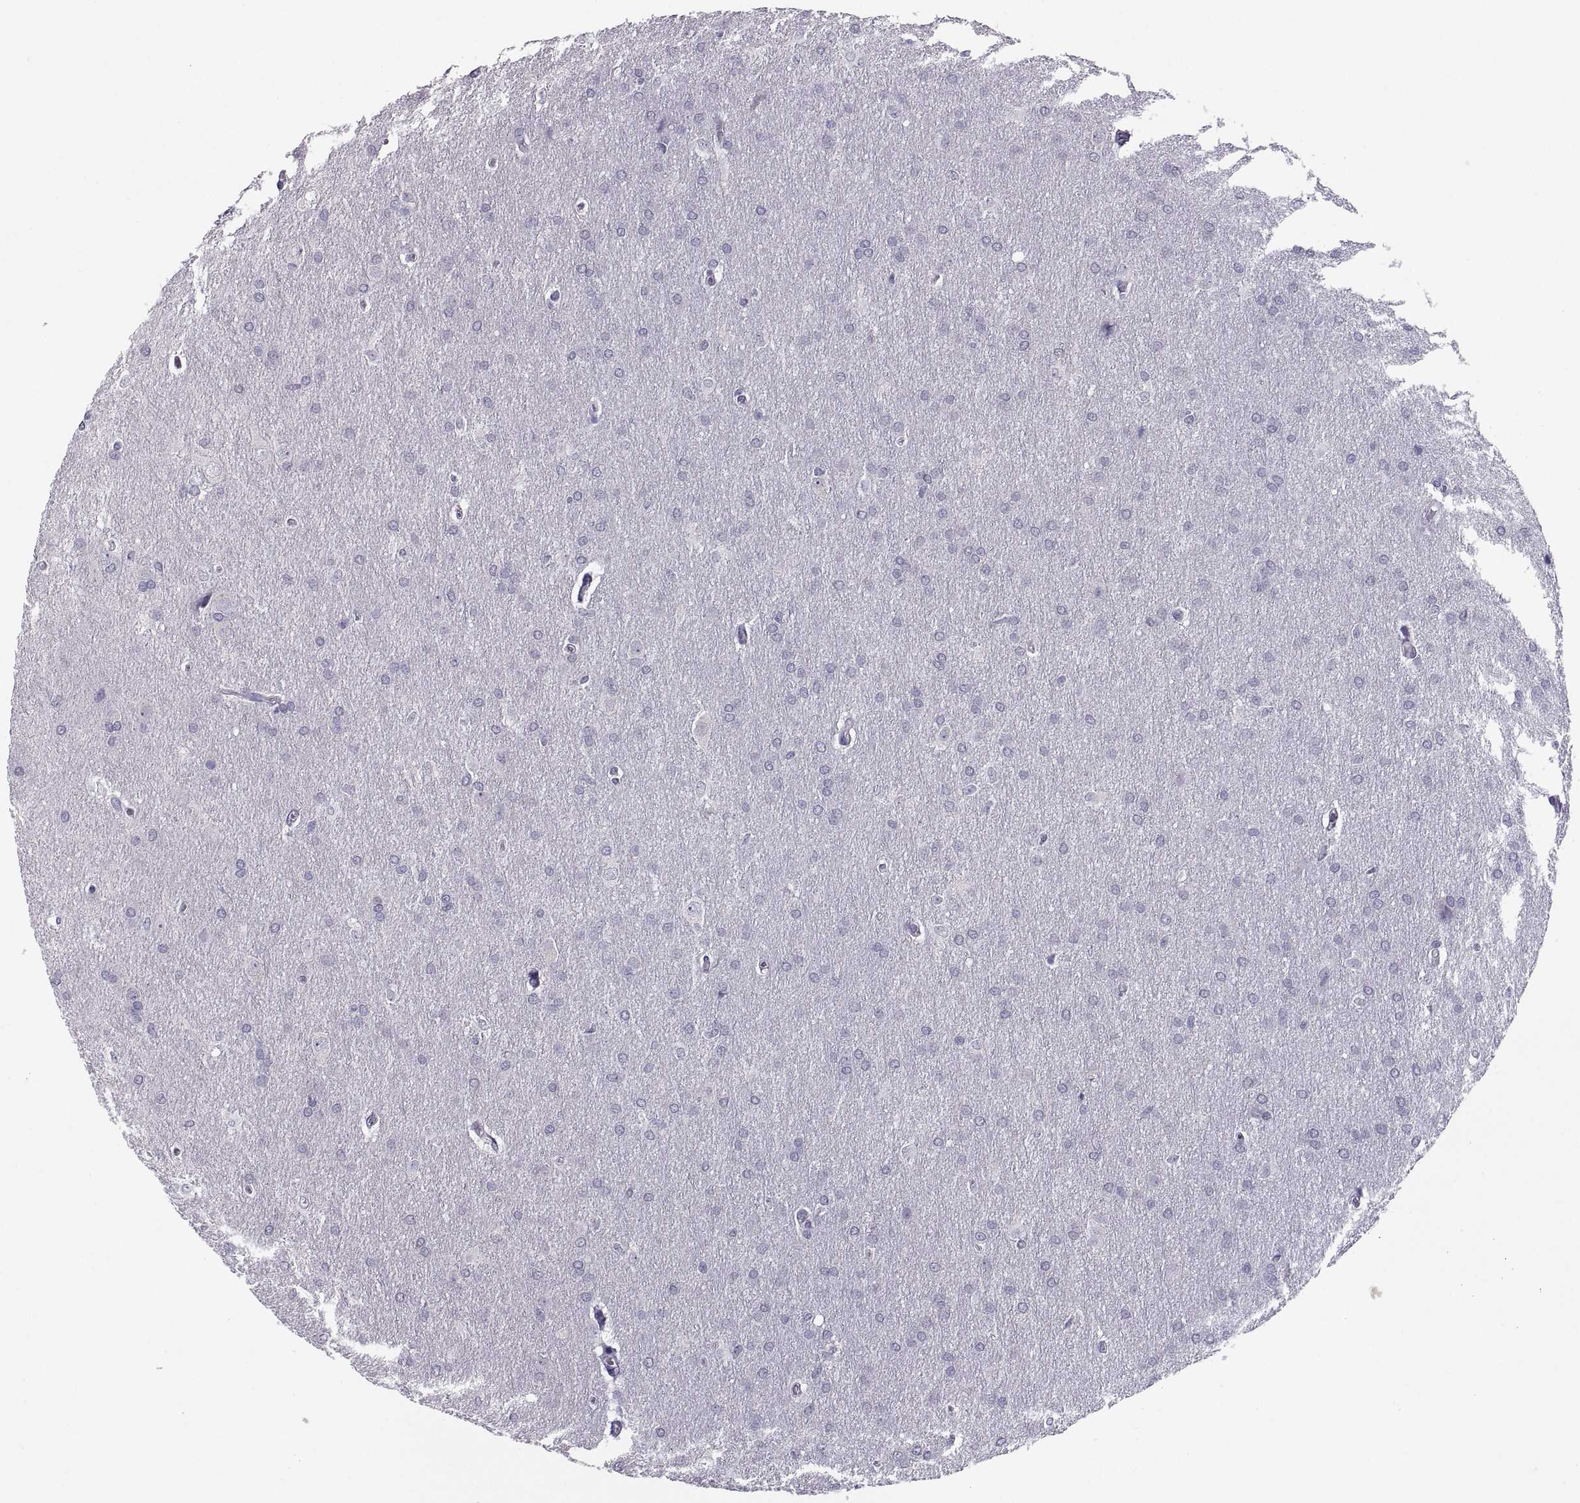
{"staining": {"intensity": "negative", "quantity": "none", "location": "none"}, "tissue": "glioma", "cell_type": "Tumor cells", "image_type": "cancer", "snomed": [{"axis": "morphology", "description": "Glioma, malignant, Low grade"}, {"axis": "topography", "description": "Brain"}], "caption": "This is an IHC histopathology image of human glioma. There is no expression in tumor cells.", "gene": "IGSF1", "patient": {"sex": "female", "age": 32}}